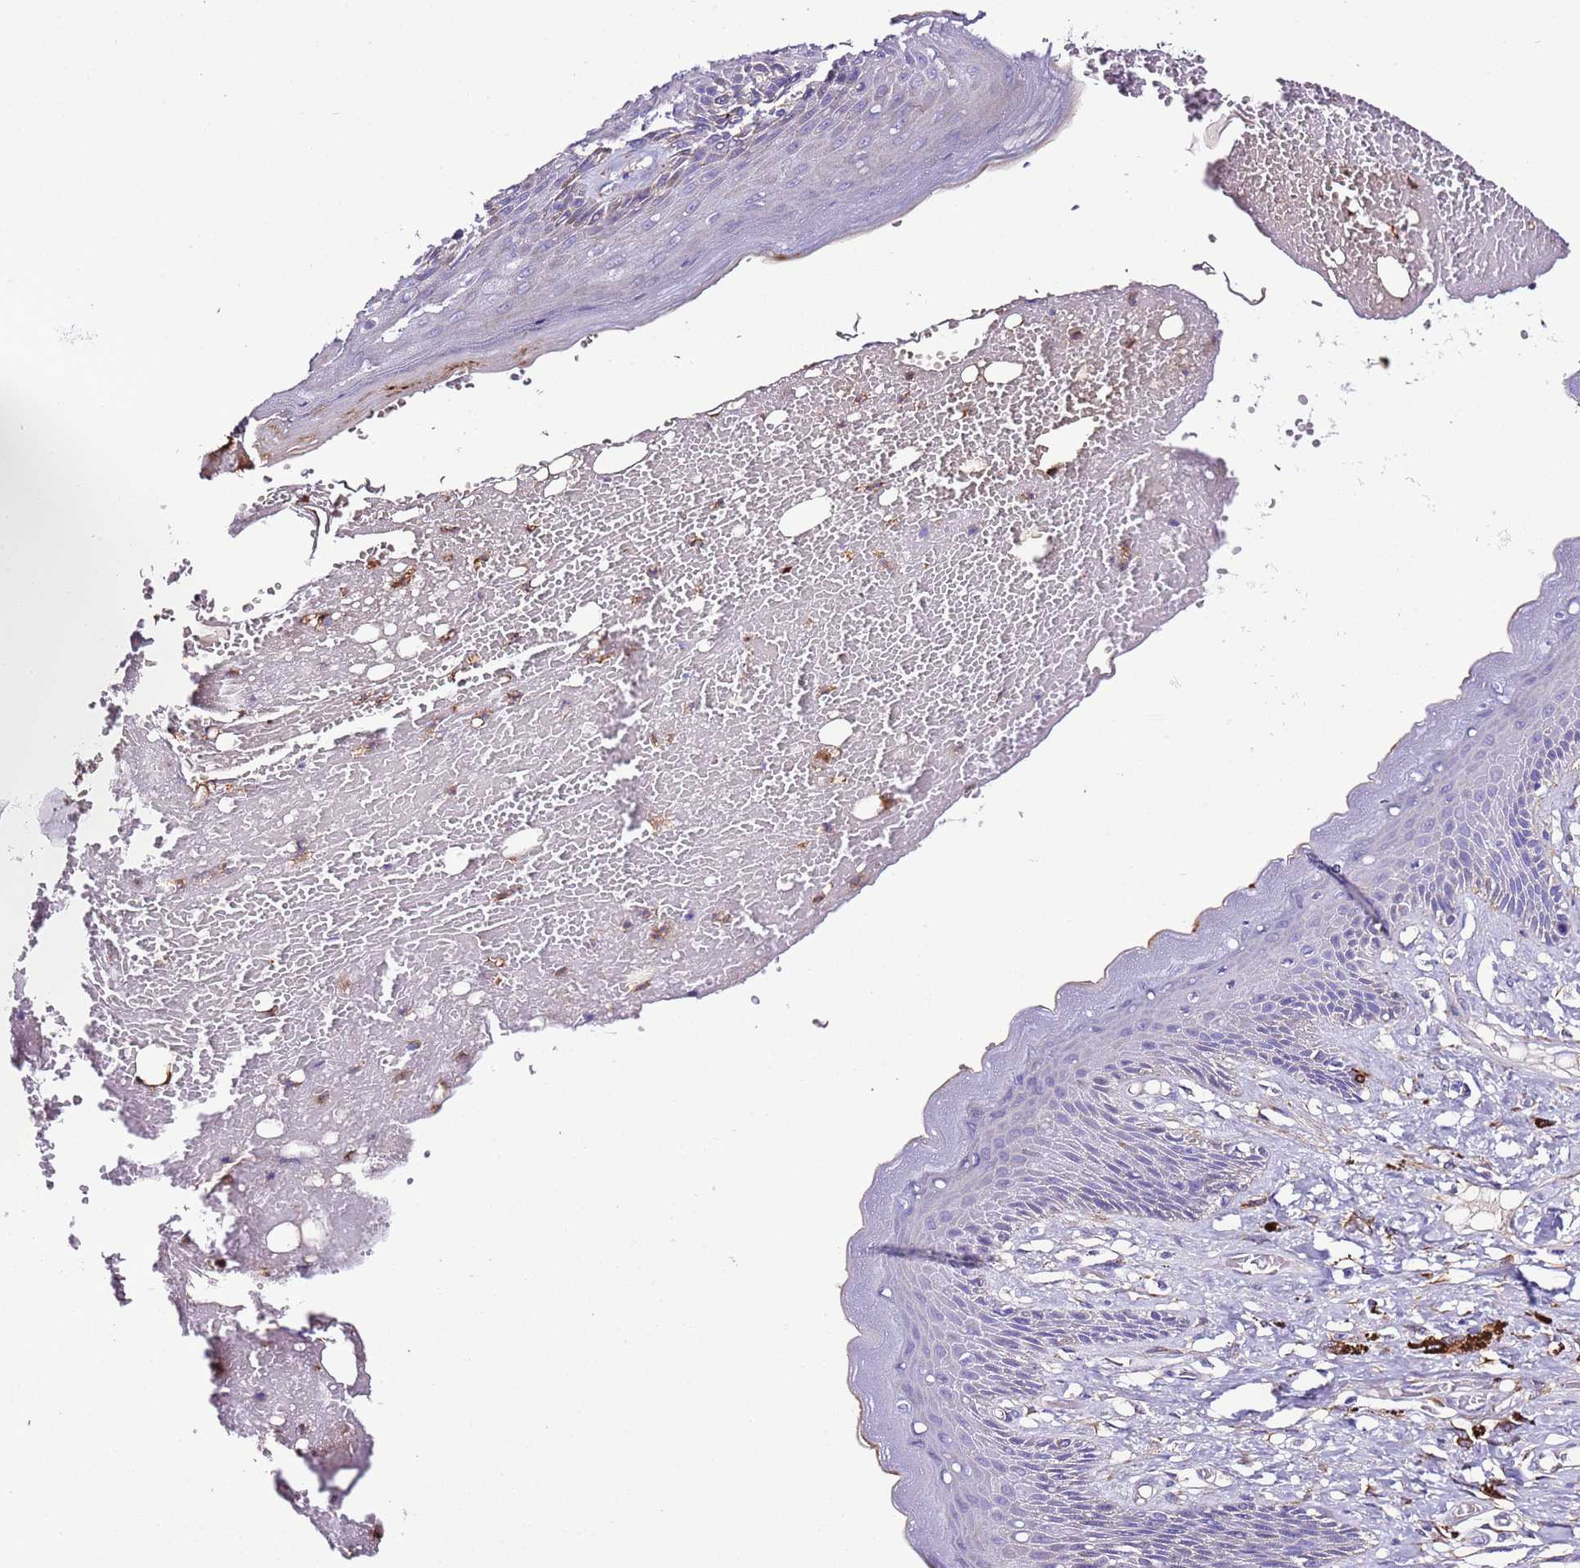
{"staining": {"intensity": "negative", "quantity": "none", "location": "none"}, "tissue": "skin", "cell_type": "Epidermal cells", "image_type": "normal", "snomed": [{"axis": "morphology", "description": "Normal tissue, NOS"}, {"axis": "topography", "description": "Anal"}], "caption": "Image shows no protein positivity in epidermal cells of unremarkable skin. (Immunohistochemistry, brightfield microscopy, high magnification).", "gene": "FAM174C", "patient": {"sex": "female", "age": 78}}